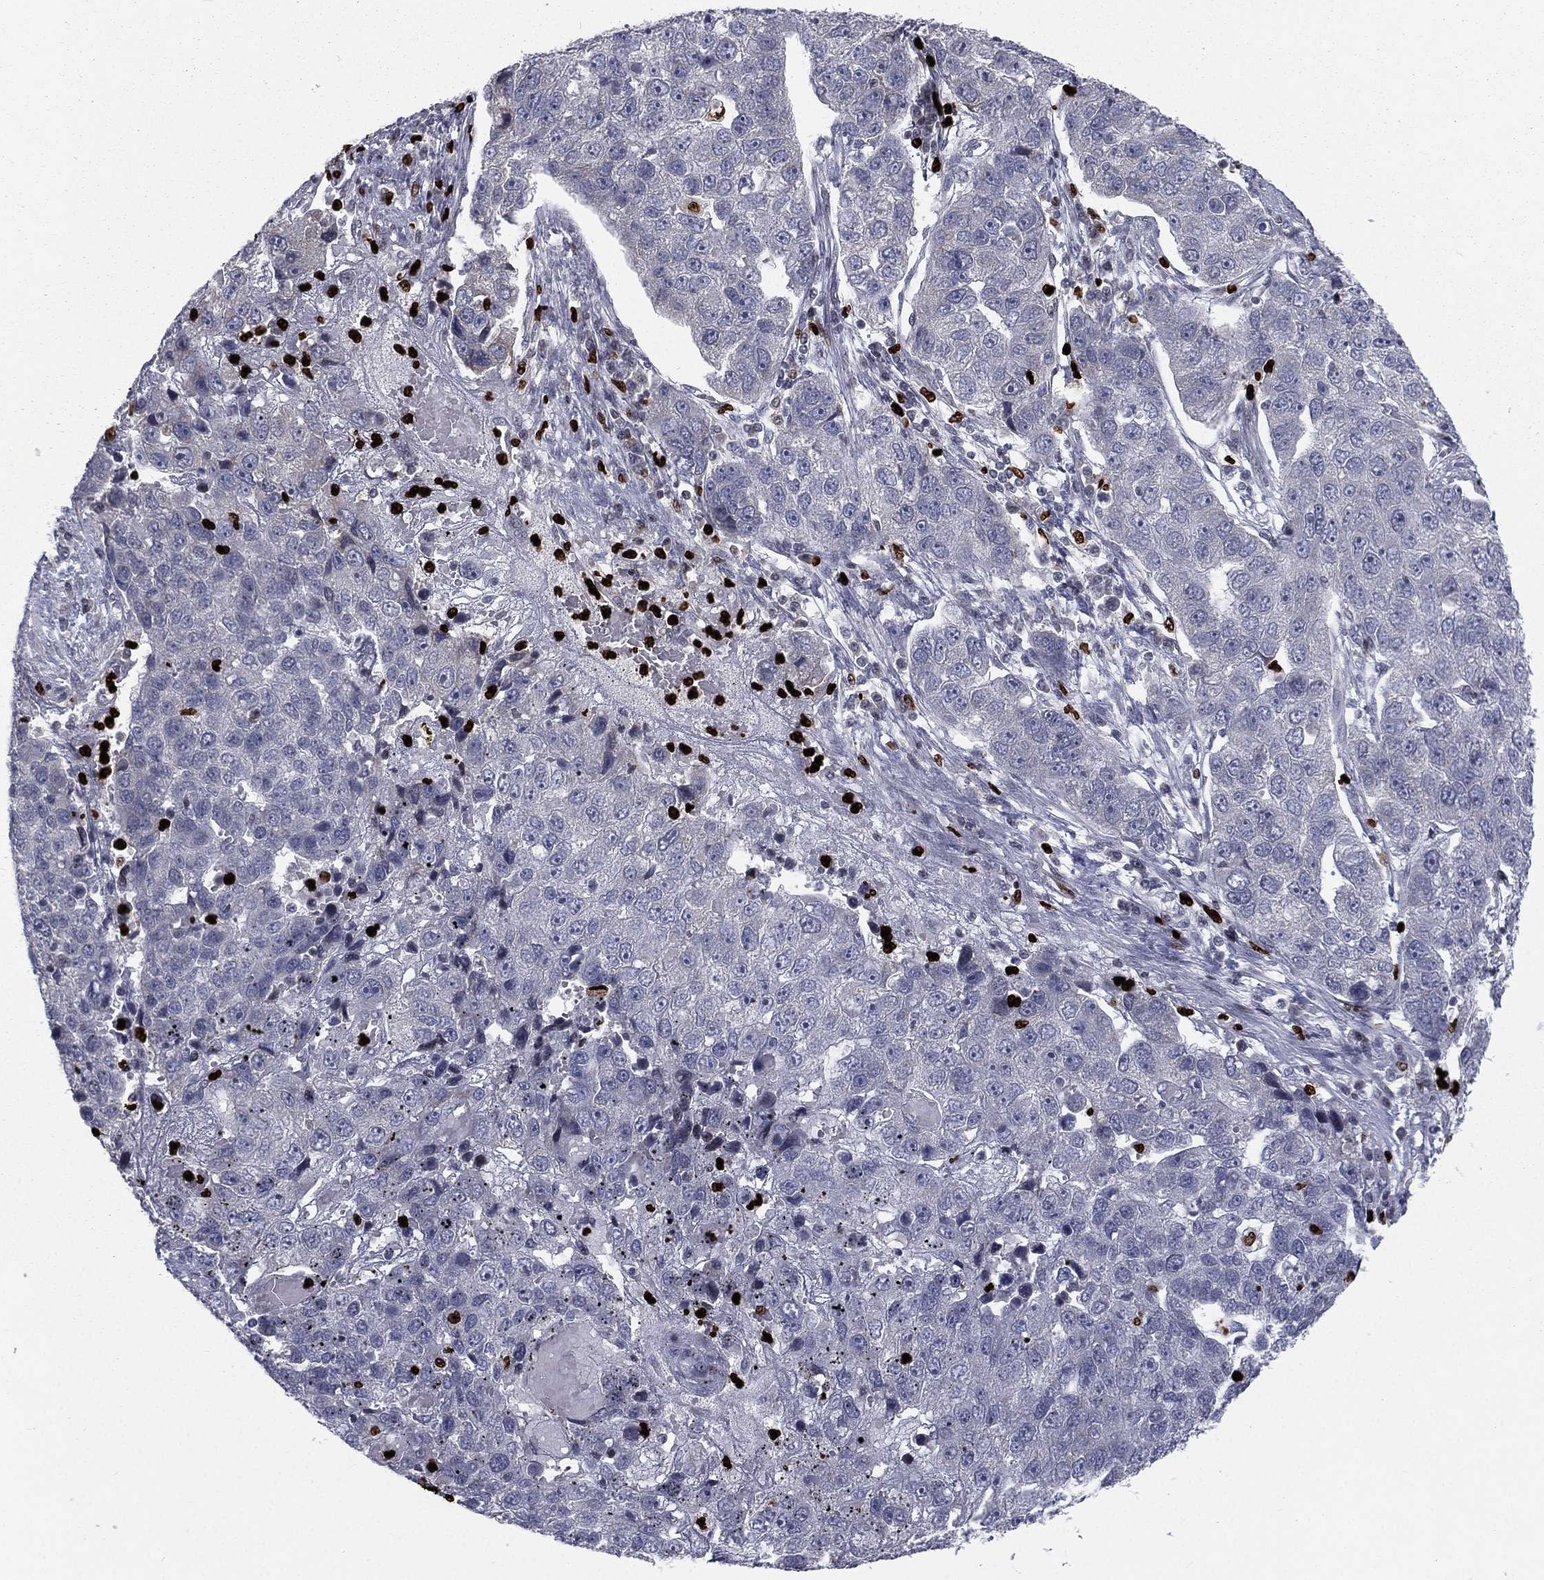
{"staining": {"intensity": "negative", "quantity": "none", "location": "none"}, "tissue": "pancreatic cancer", "cell_type": "Tumor cells", "image_type": "cancer", "snomed": [{"axis": "morphology", "description": "Adenocarcinoma, NOS"}, {"axis": "topography", "description": "Pancreas"}], "caption": "Immunohistochemistry image of adenocarcinoma (pancreatic) stained for a protein (brown), which demonstrates no positivity in tumor cells.", "gene": "MNDA", "patient": {"sex": "female", "age": 61}}